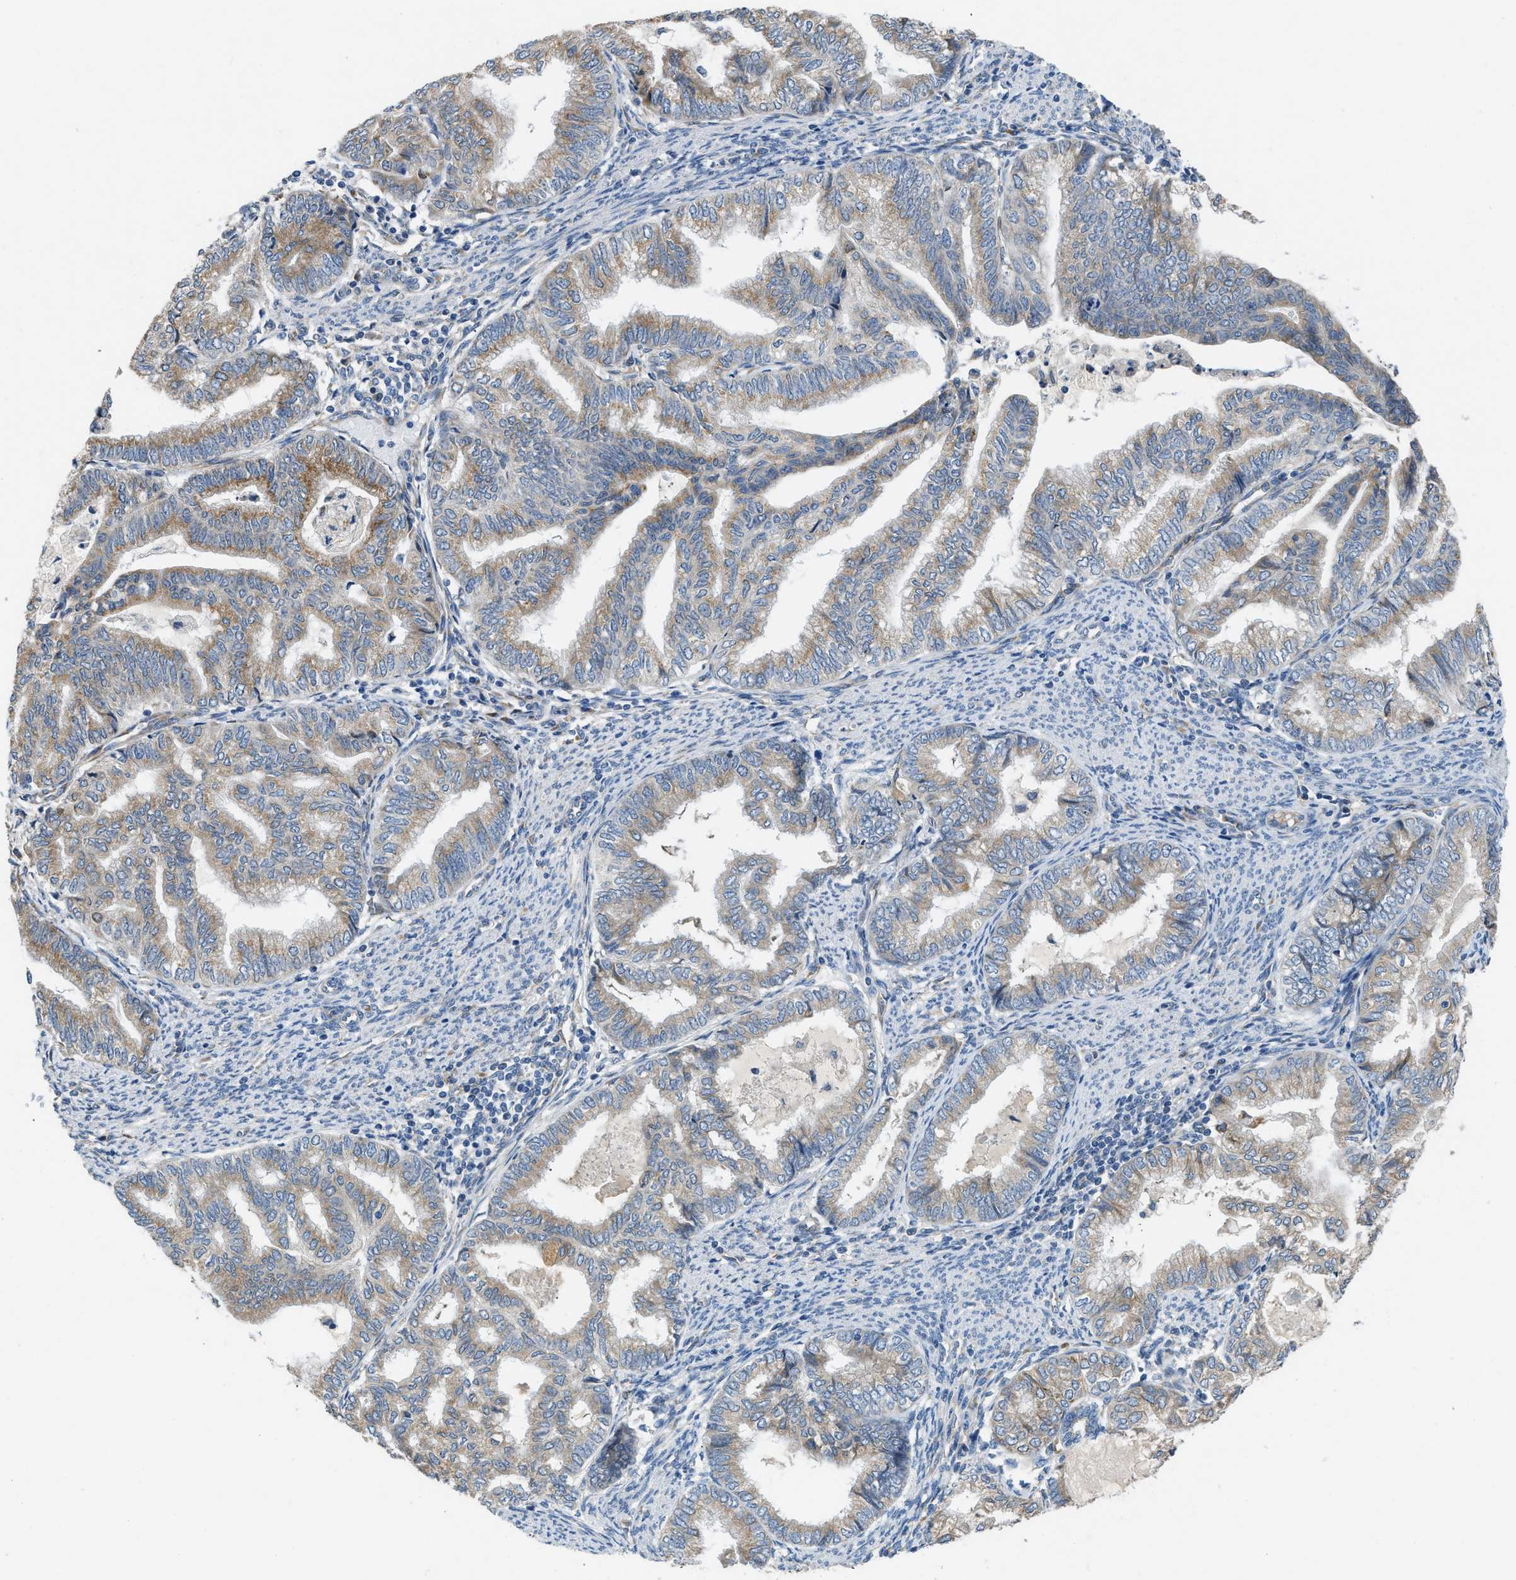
{"staining": {"intensity": "moderate", "quantity": "<25%", "location": "cytoplasmic/membranous"}, "tissue": "endometrial cancer", "cell_type": "Tumor cells", "image_type": "cancer", "snomed": [{"axis": "morphology", "description": "Adenocarcinoma, NOS"}, {"axis": "topography", "description": "Endometrium"}], "caption": "A high-resolution histopathology image shows immunohistochemistry staining of endometrial cancer, which displays moderate cytoplasmic/membranous positivity in about <25% of tumor cells.", "gene": "GGCX", "patient": {"sex": "female", "age": 79}}